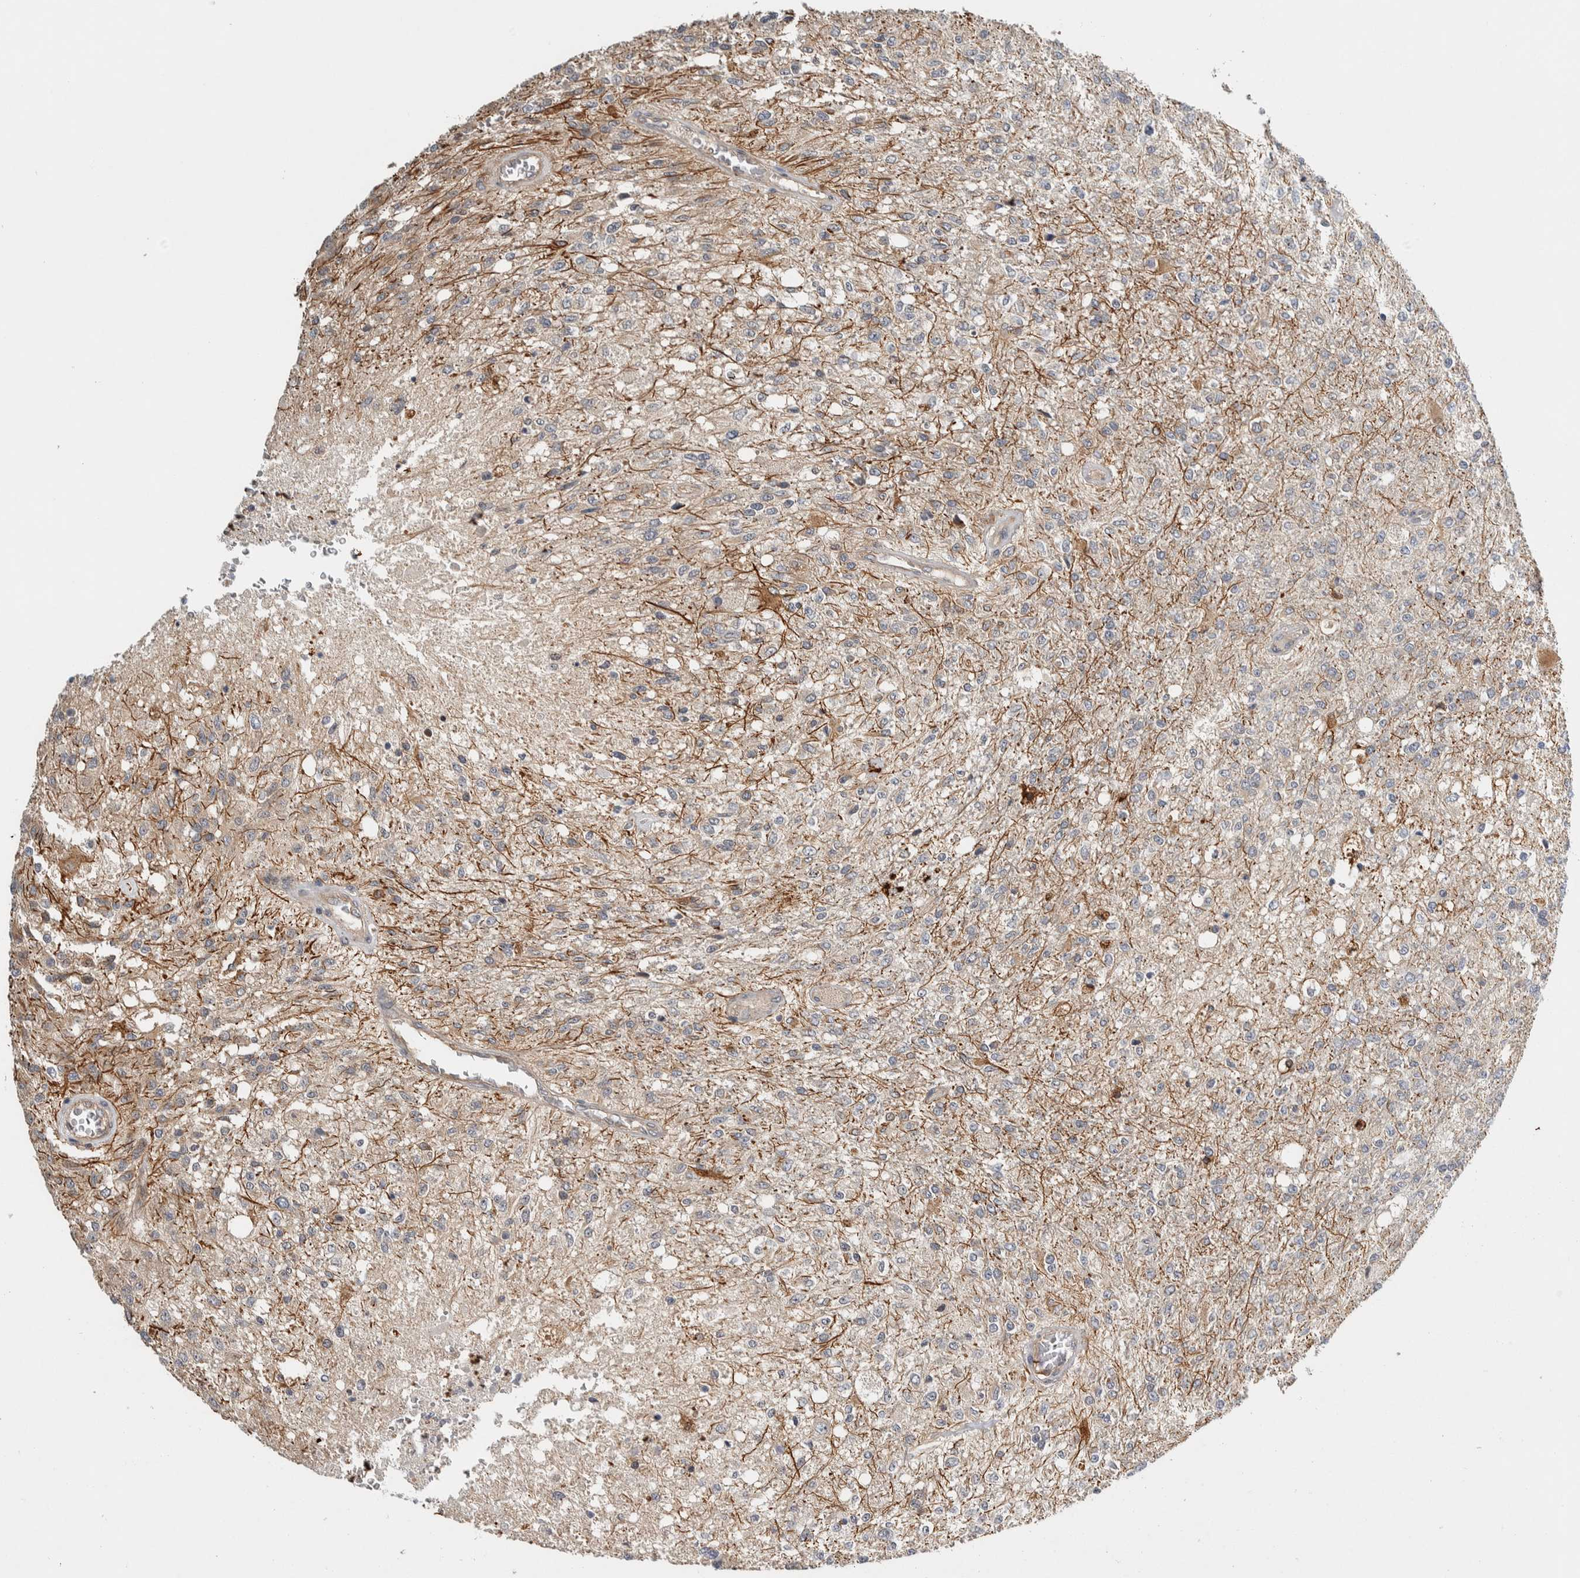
{"staining": {"intensity": "weak", "quantity": "<25%", "location": "cytoplasmic/membranous"}, "tissue": "glioma", "cell_type": "Tumor cells", "image_type": "cancer", "snomed": [{"axis": "morphology", "description": "Normal tissue, NOS"}, {"axis": "morphology", "description": "Glioma, malignant, High grade"}, {"axis": "topography", "description": "Cerebral cortex"}], "caption": "Tumor cells are negative for brown protein staining in glioma.", "gene": "TBC1D31", "patient": {"sex": "male", "age": 77}}